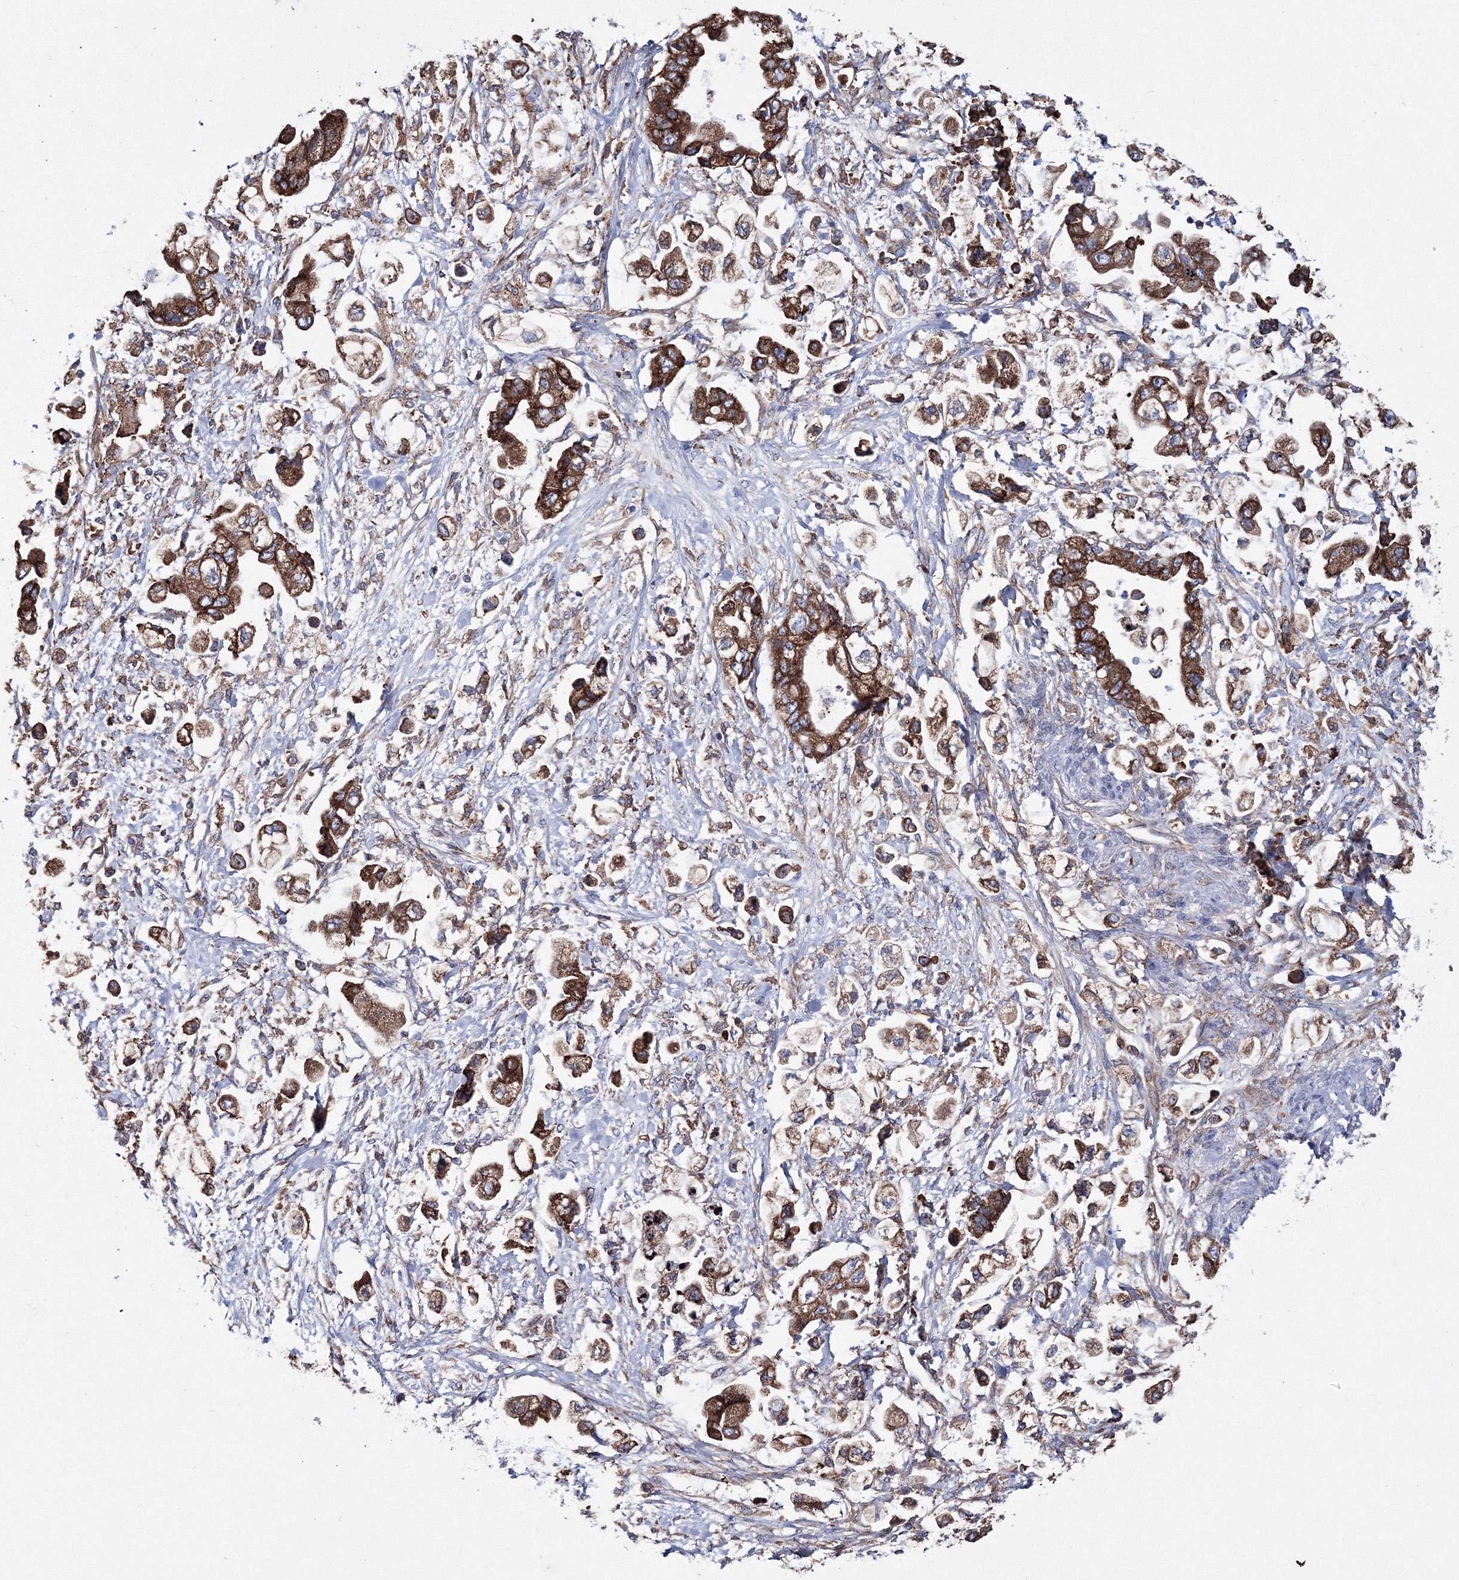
{"staining": {"intensity": "strong", "quantity": ">75%", "location": "cytoplasmic/membranous"}, "tissue": "stomach cancer", "cell_type": "Tumor cells", "image_type": "cancer", "snomed": [{"axis": "morphology", "description": "Adenocarcinoma, NOS"}, {"axis": "topography", "description": "Stomach"}], "caption": "Stomach cancer stained with a protein marker displays strong staining in tumor cells.", "gene": "VPS8", "patient": {"sex": "male", "age": 62}}